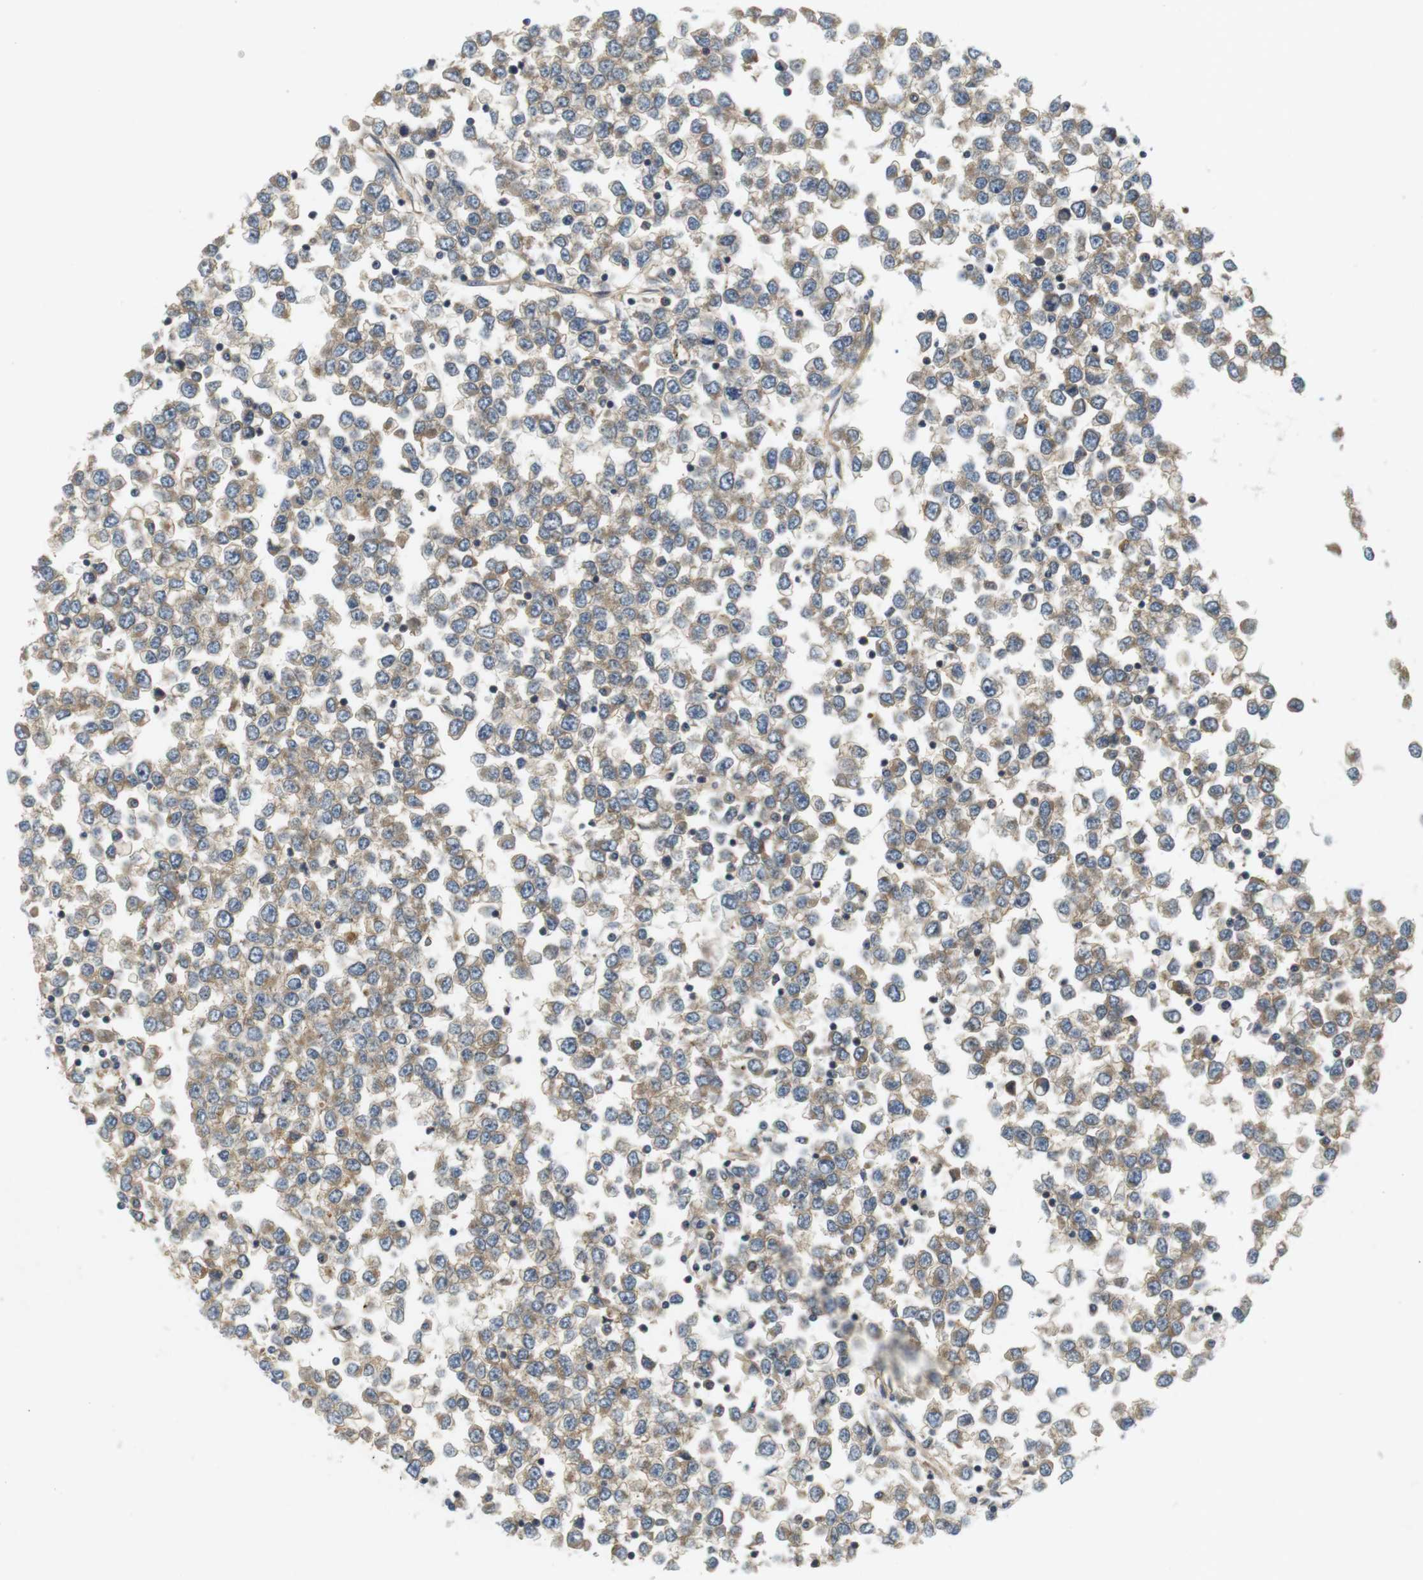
{"staining": {"intensity": "negative", "quantity": "none", "location": "none"}, "tissue": "testis cancer", "cell_type": "Tumor cells", "image_type": "cancer", "snomed": [{"axis": "morphology", "description": "Seminoma, NOS"}, {"axis": "topography", "description": "Testis"}], "caption": "DAB (3,3'-diaminobenzidine) immunohistochemical staining of human testis cancer (seminoma) displays no significant staining in tumor cells.", "gene": "SH3GLB1", "patient": {"sex": "male", "age": 65}}